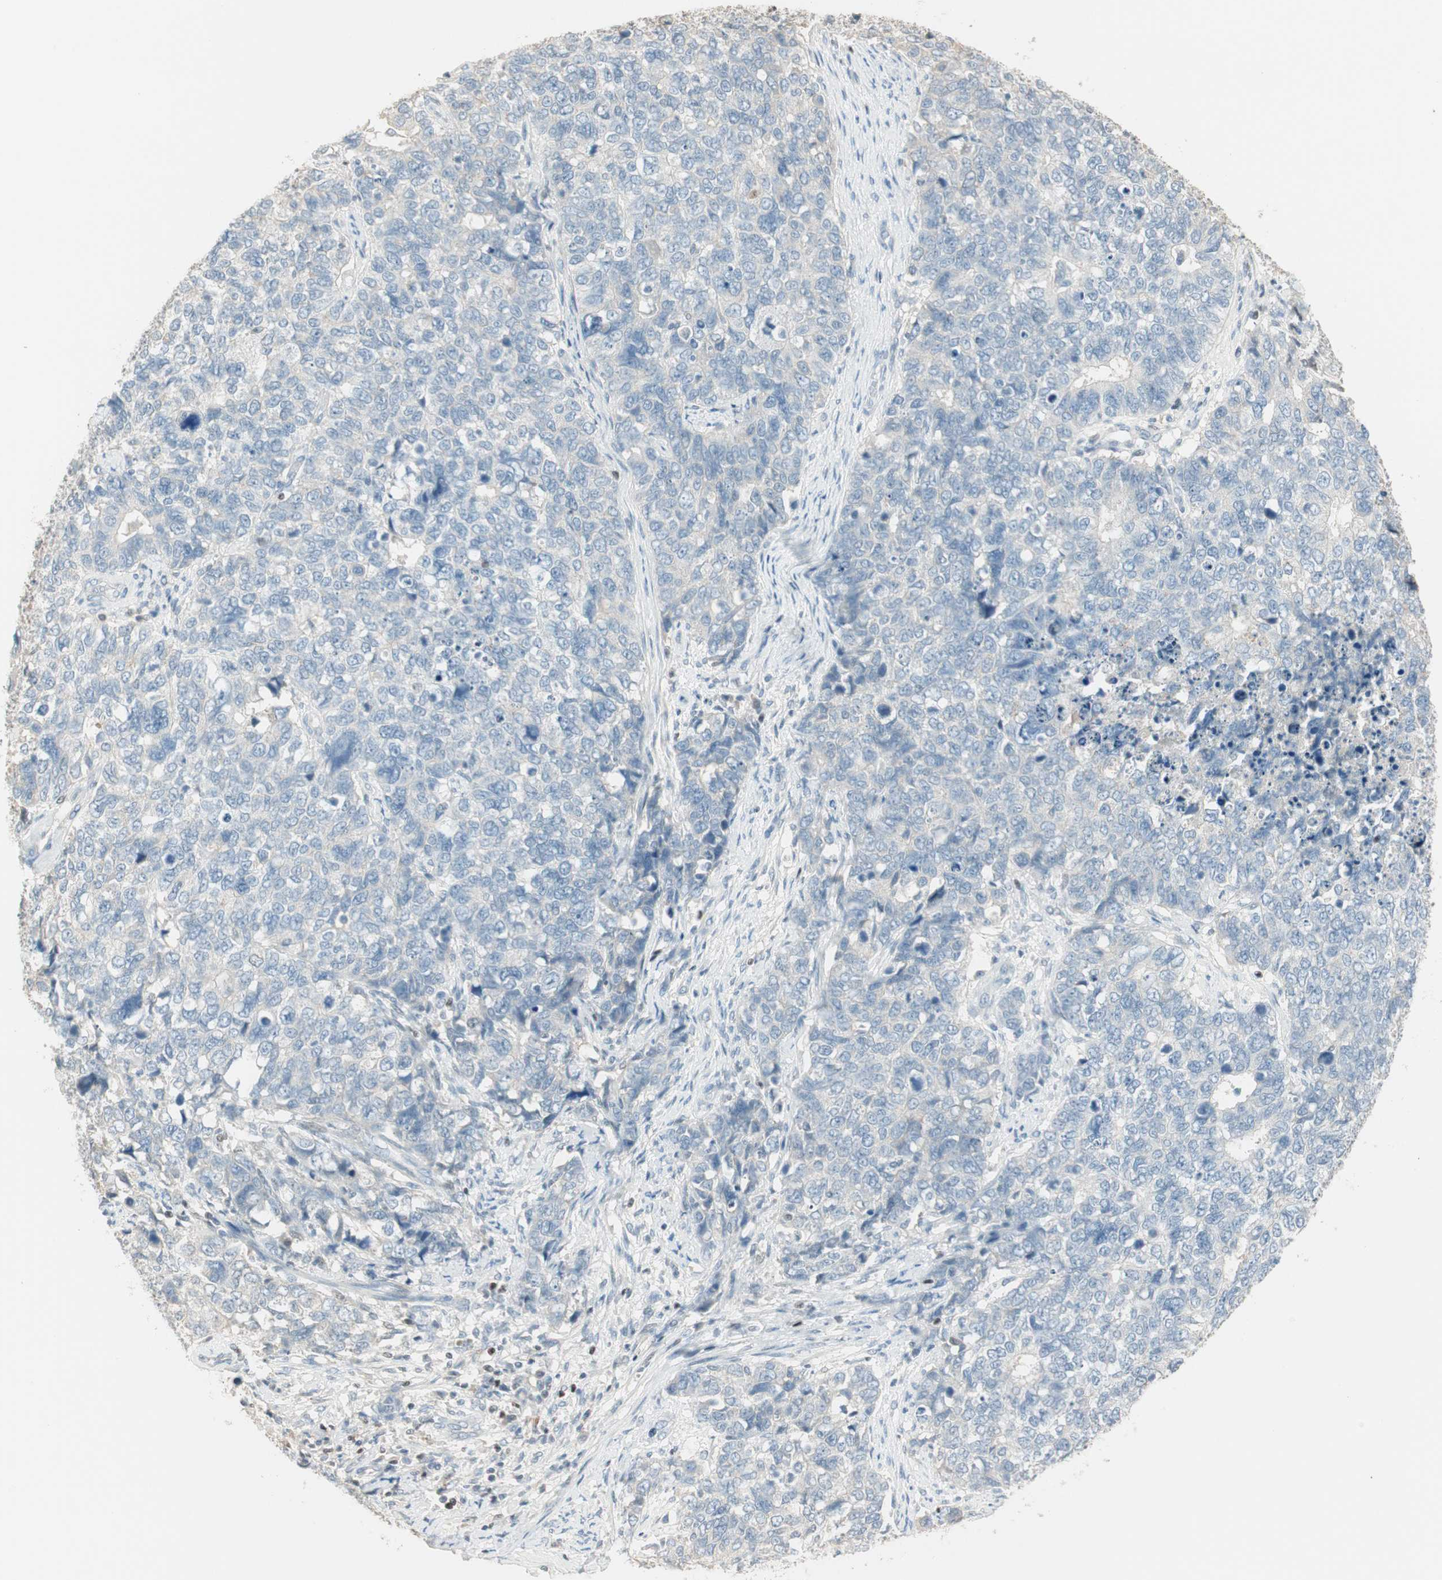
{"staining": {"intensity": "negative", "quantity": "none", "location": "none"}, "tissue": "cervical cancer", "cell_type": "Tumor cells", "image_type": "cancer", "snomed": [{"axis": "morphology", "description": "Squamous cell carcinoma, NOS"}, {"axis": "topography", "description": "Cervix"}], "caption": "Immunohistochemistry of human squamous cell carcinoma (cervical) shows no expression in tumor cells.", "gene": "RUNX2", "patient": {"sex": "female", "age": 63}}